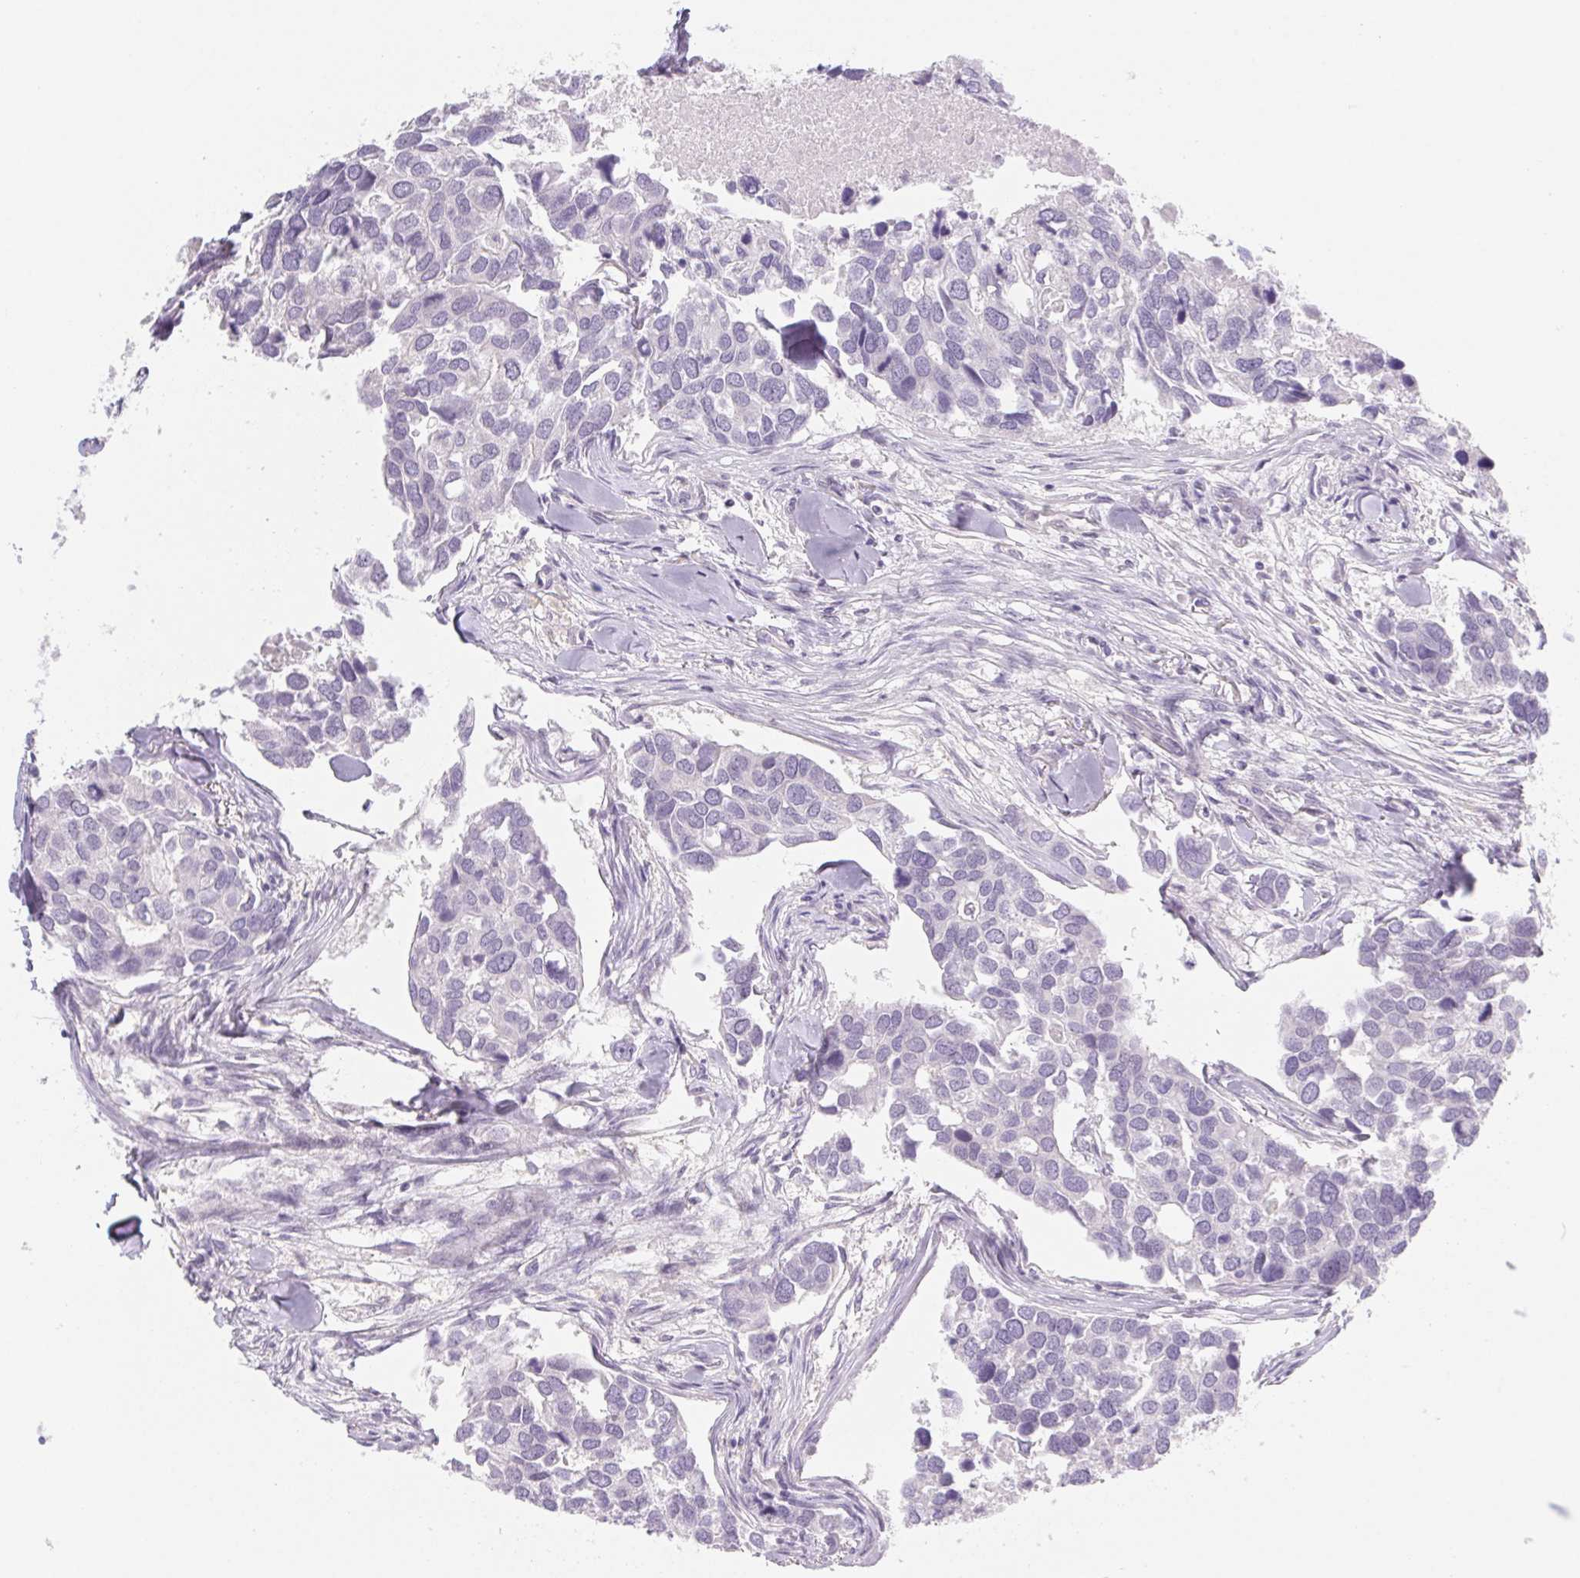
{"staining": {"intensity": "negative", "quantity": "none", "location": "none"}, "tissue": "breast cancer", "cell_type": "Tumor cells", "image_type": "cancer", "snomed": [{"axis": "morphology", "description": "Duct carcinoma"}, {"axis": "topography", "description": "Breast"}], "caption": "Tumor cells are negative for brown protein staining in breast cancer. (DAB IHC with hematoxylin counter stain).", "gene": "CTNND2", "patient": {"sex": "female", "age": 83}}